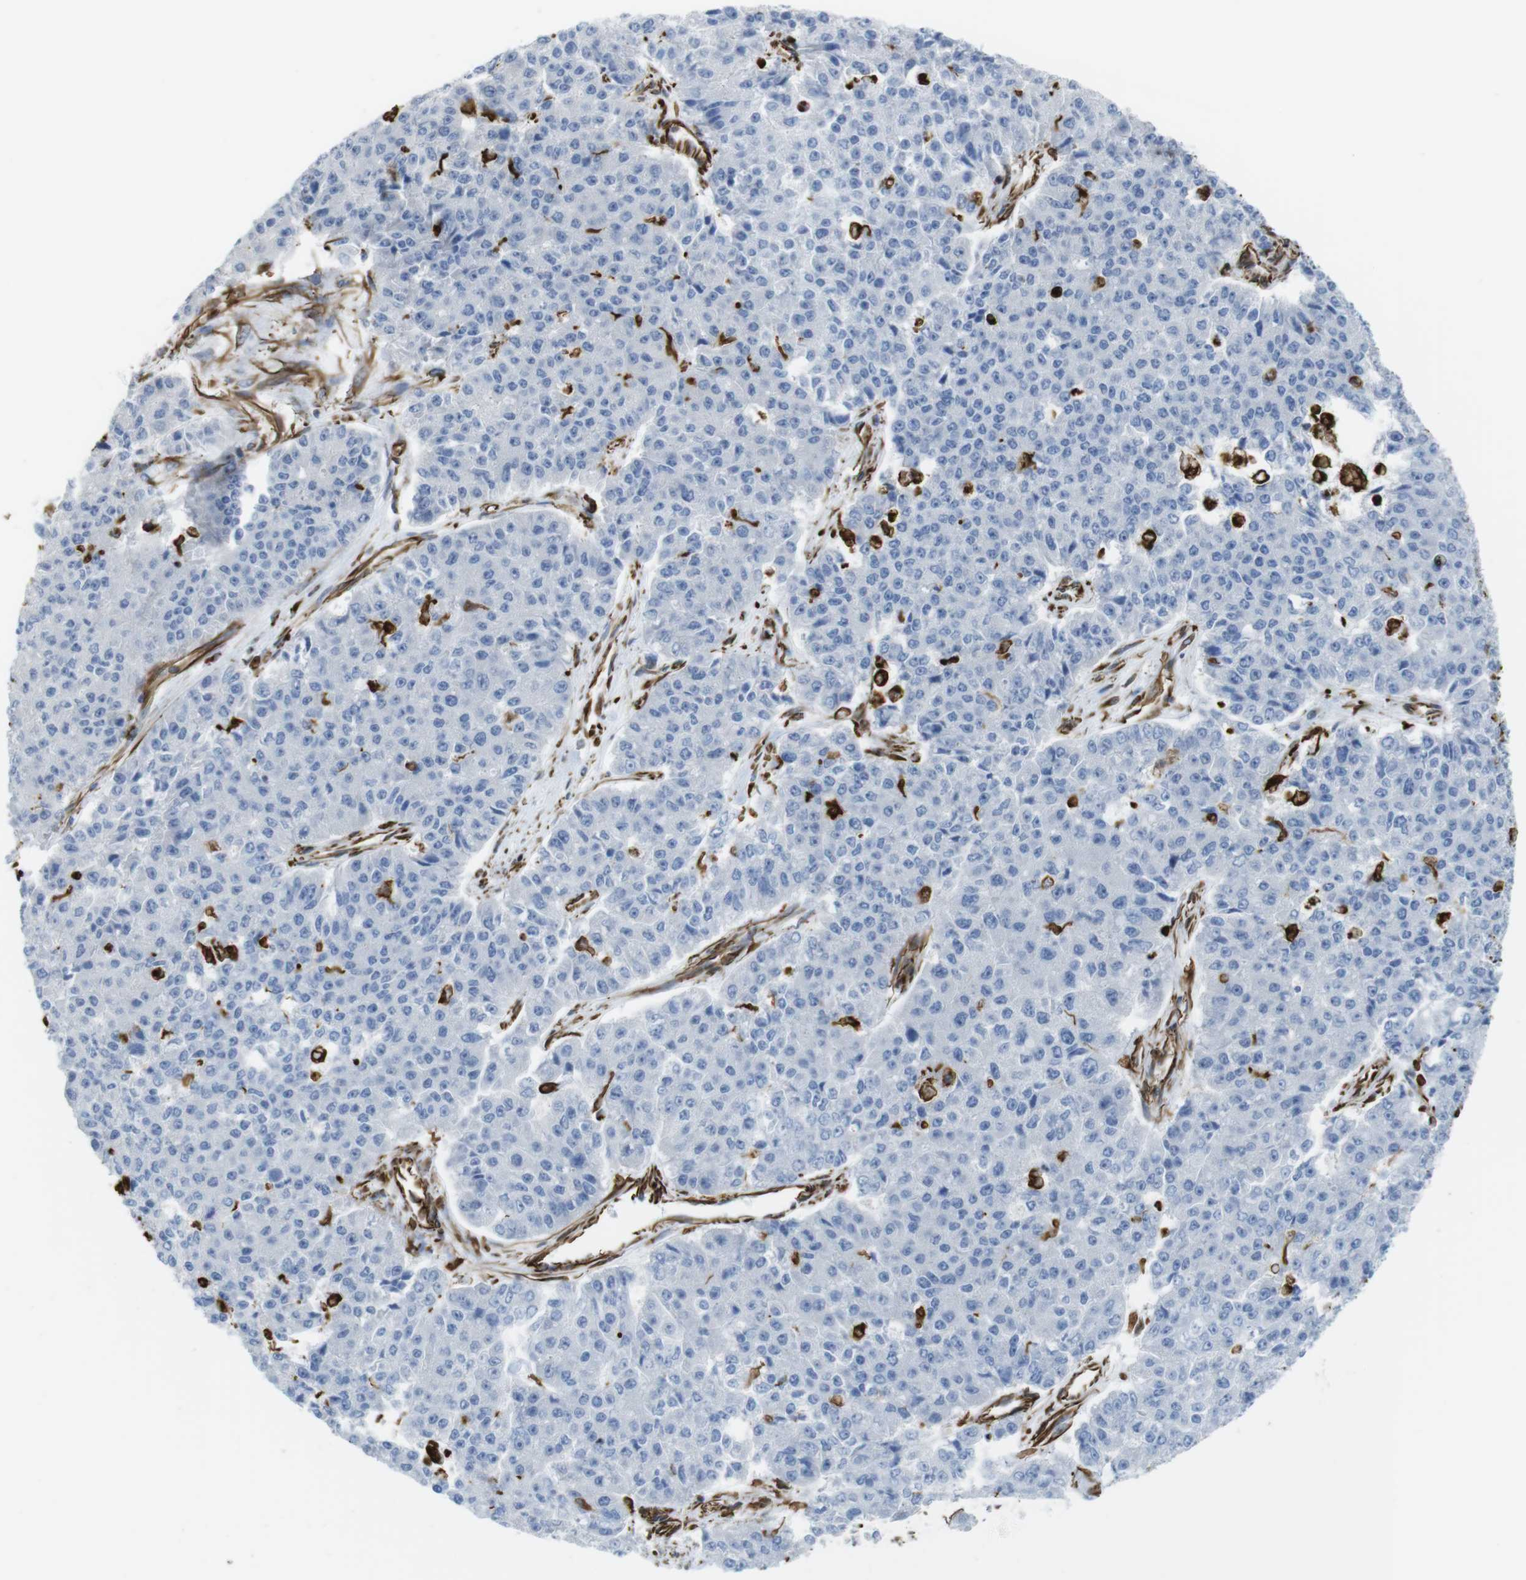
{"staining": {"intensity": "negative", "quantity": "none", "location": "none"}, "tissue": "pancreatic cancer", "cell_type": "Tumor cells", "image_type": "cancer", "snomed": [{"axis": "morphology", "description": "Adenocarcinoma, NOS"}, {"axis": "topography", "description": "Pancreas"}], "caption": "DAB (3,3'-diaminobenzidine) immunohistochemical staining of adenocarcinoma (pancreatic) reveals no significant positivity in tumor cells.", "gene": "RALGPS1", "patient": {"sex": "male", "age": 50}}